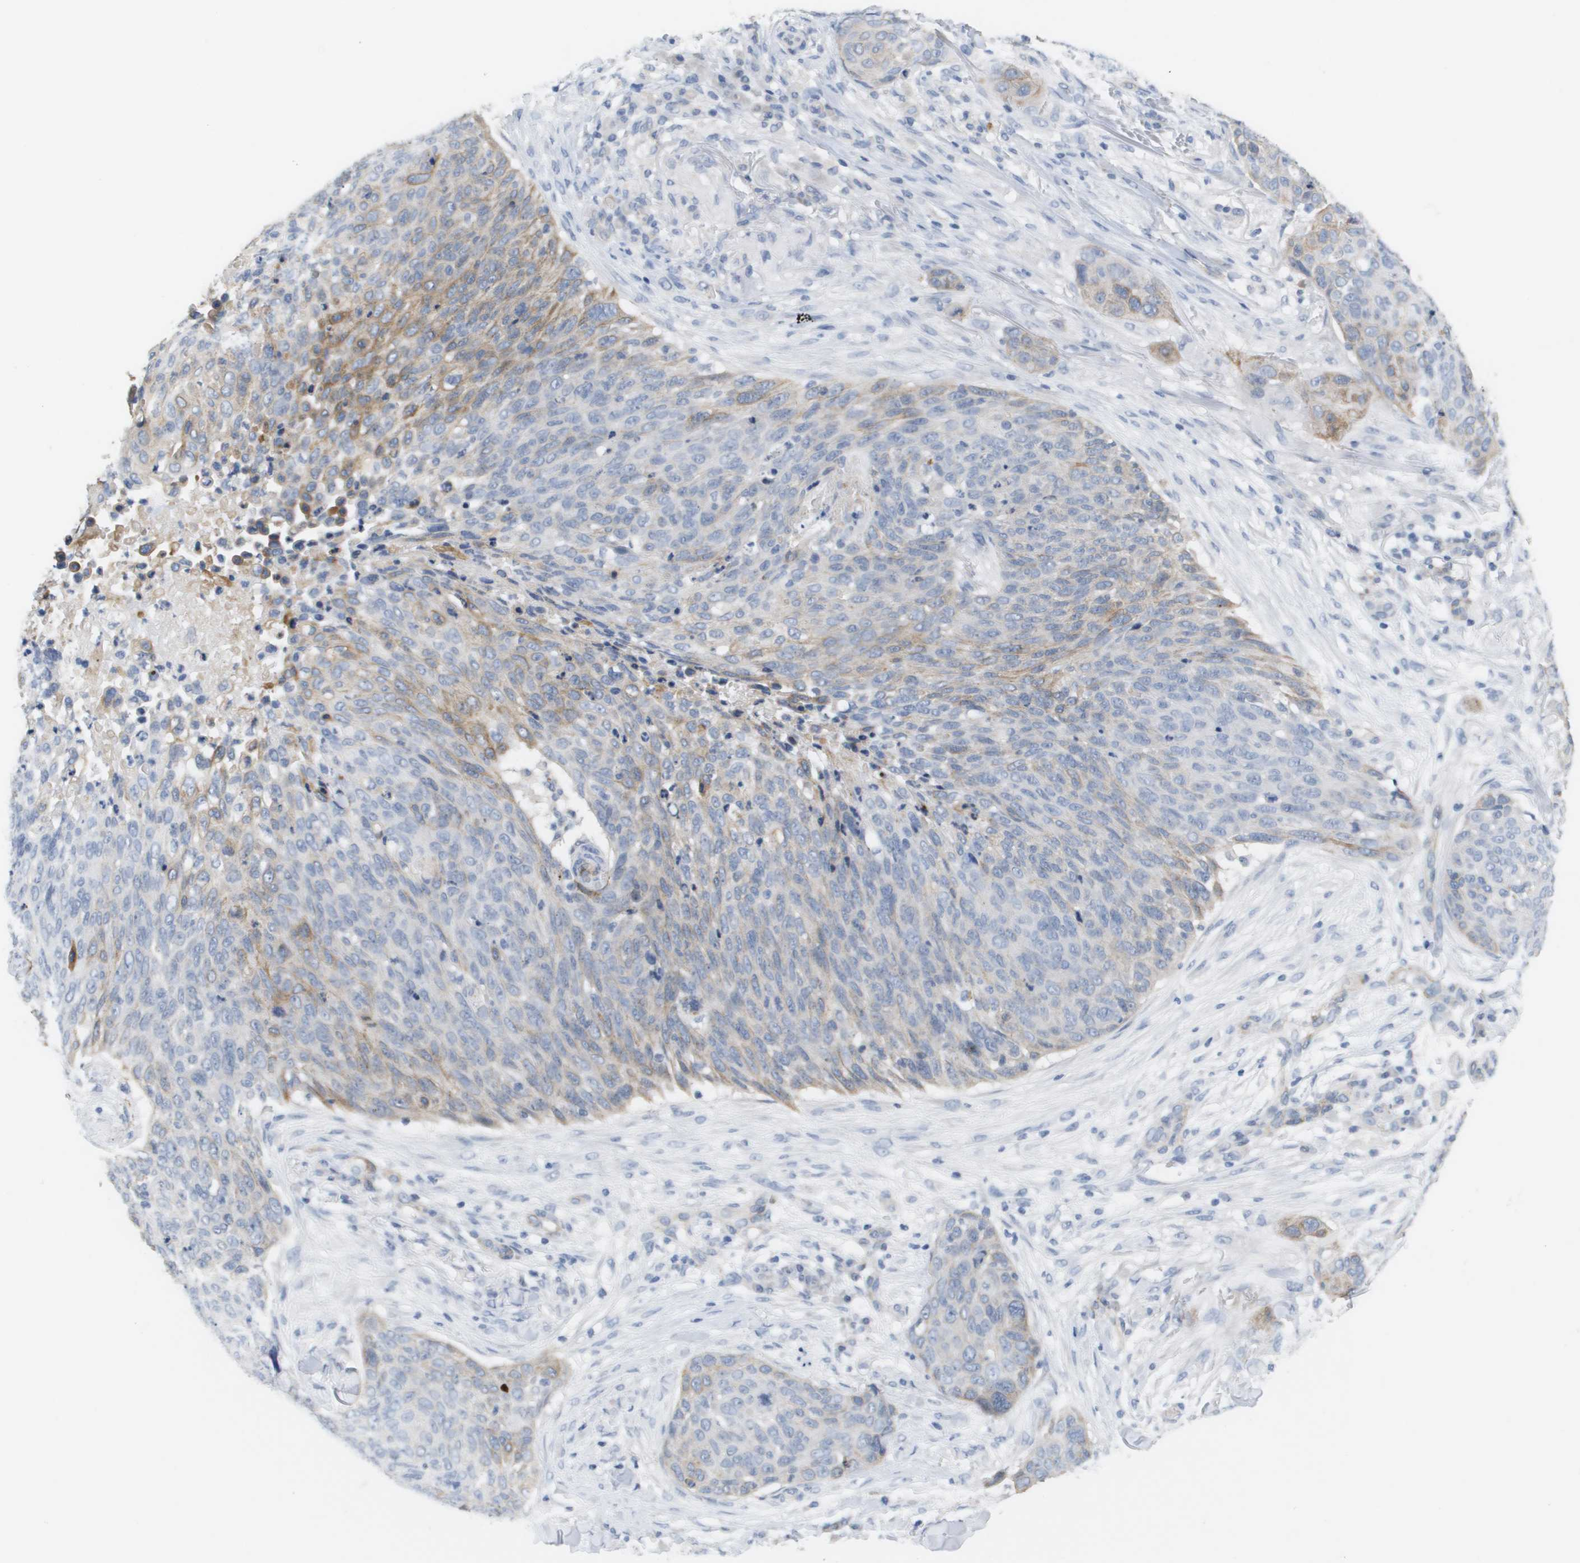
{"staining": {"intensity": "moderate", "quantity": "<25%", "location": "cytoplasmic/membranous"}, "tissue": "skin cancer", "cell_type": "Tumor cells", "image_type": "cancer", "snomed": [{"axis": "morphology", "description": "Squamous cell carcinoma in situ, NOS"}, {"axis": "morphology", "description": "Squamous cell carcinoma, NOS"}, {"axis": "topography", "description": "Skin"}], "caption": "Moderate cytoplasmic/membranous expression for a protein is appreciated in approximately <25% of tumor cells of squamous cell carcinoma in situ (skin) using immunohistochemistry (IHC).", "gene": "ANGPT2", "patient": {"sex": "male", "age": 93}}